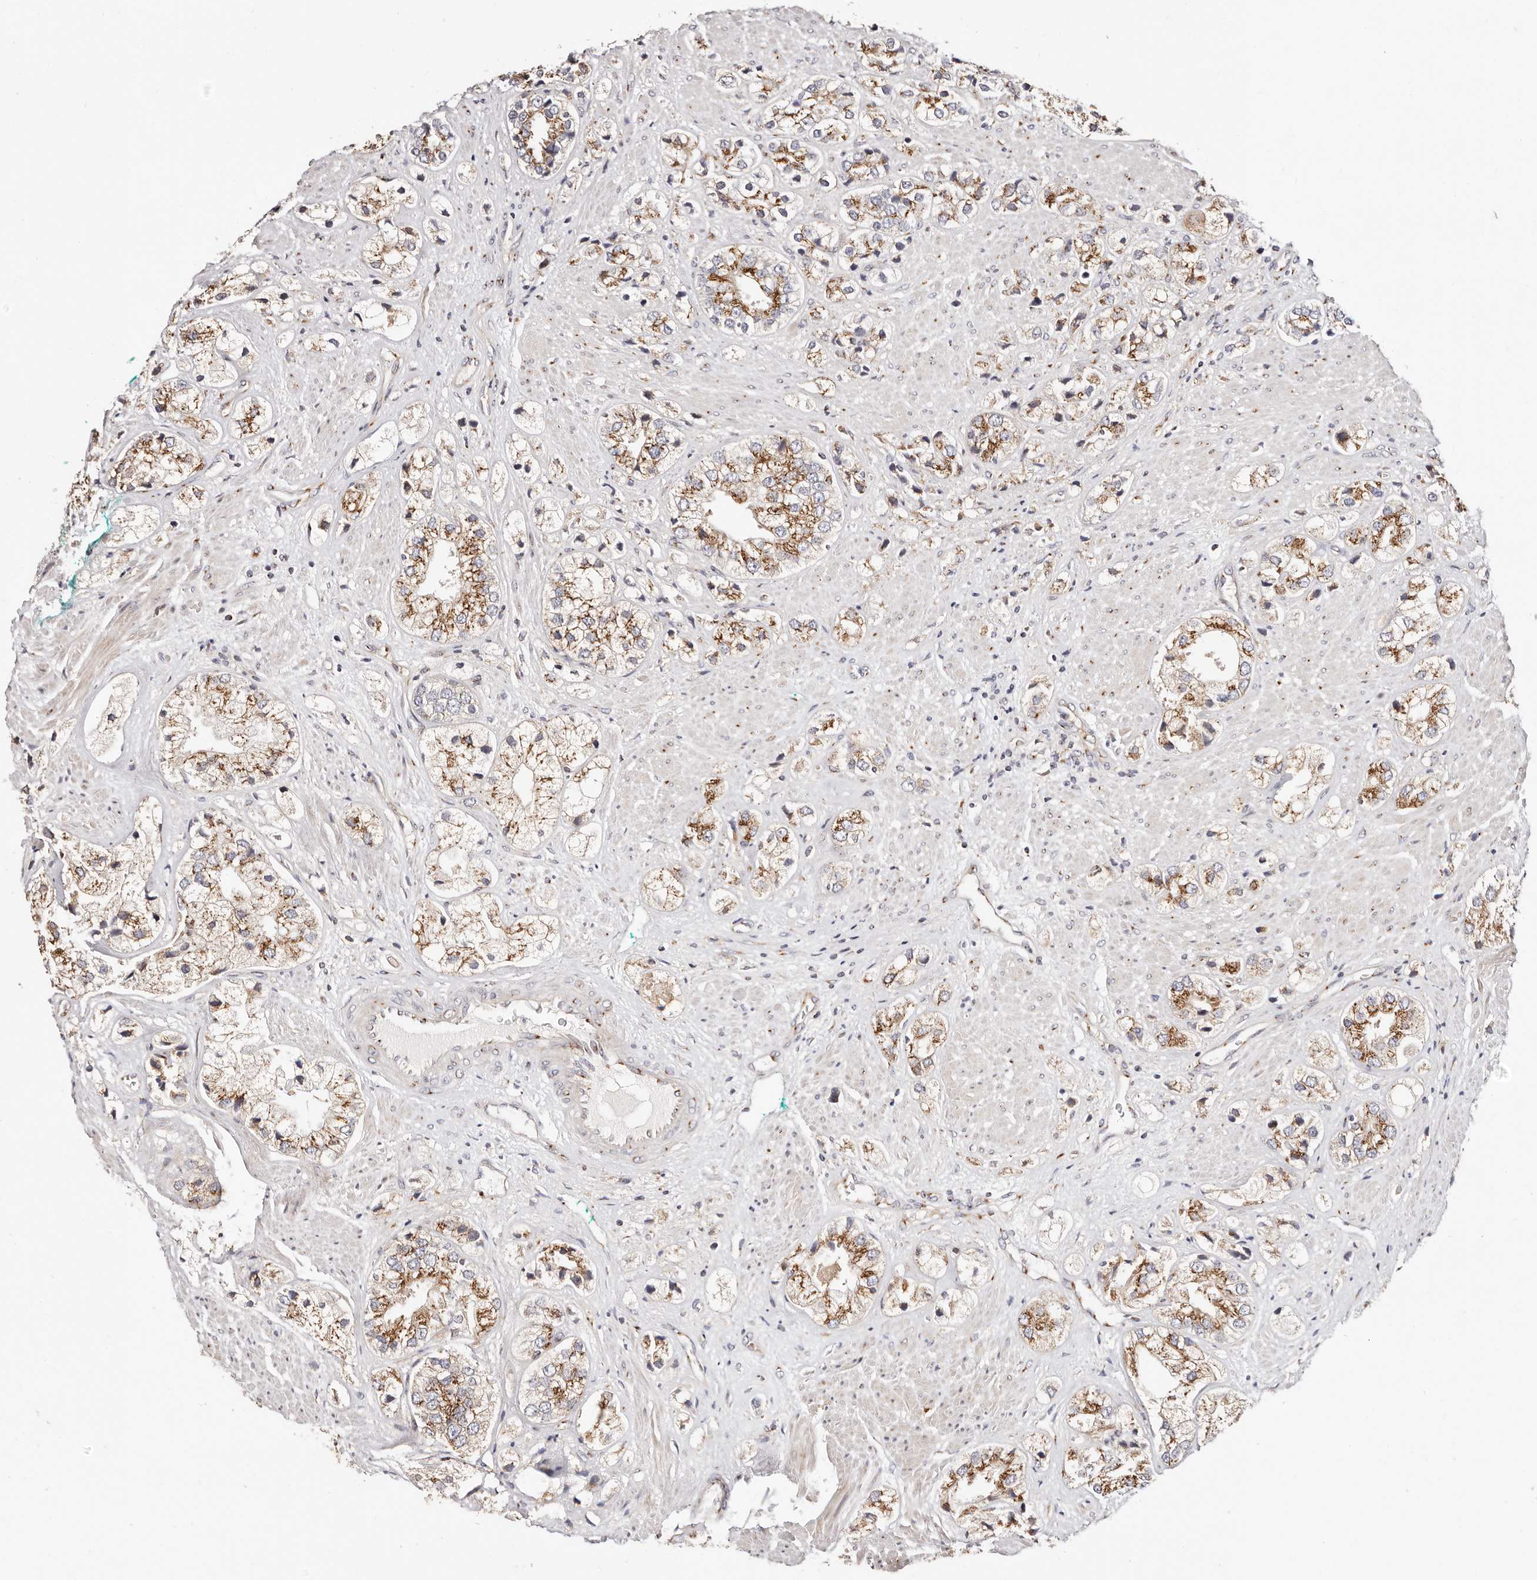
{"staining": {"intensity": "moderate", "quantity": ">75%", "location": "cytoplasmic/membranous"}, "tissue": "prostate cancer", "cell_type": "Tumor cells", "image_type": "cancer", "snomed": [{"axis": "morphology", "description": "Adenocarcinoma, High grade"}, {"axis": "topography", "description": "Prostate"}], "caption": "Approximately >75% of tumor cells in prostate cancer display moderate cytoplasmic/membranous protein positivity as visualized by brown immunohistochemical staining.", "gene": "MAPK6", "patient": {"sex": "male", "age": 50}}